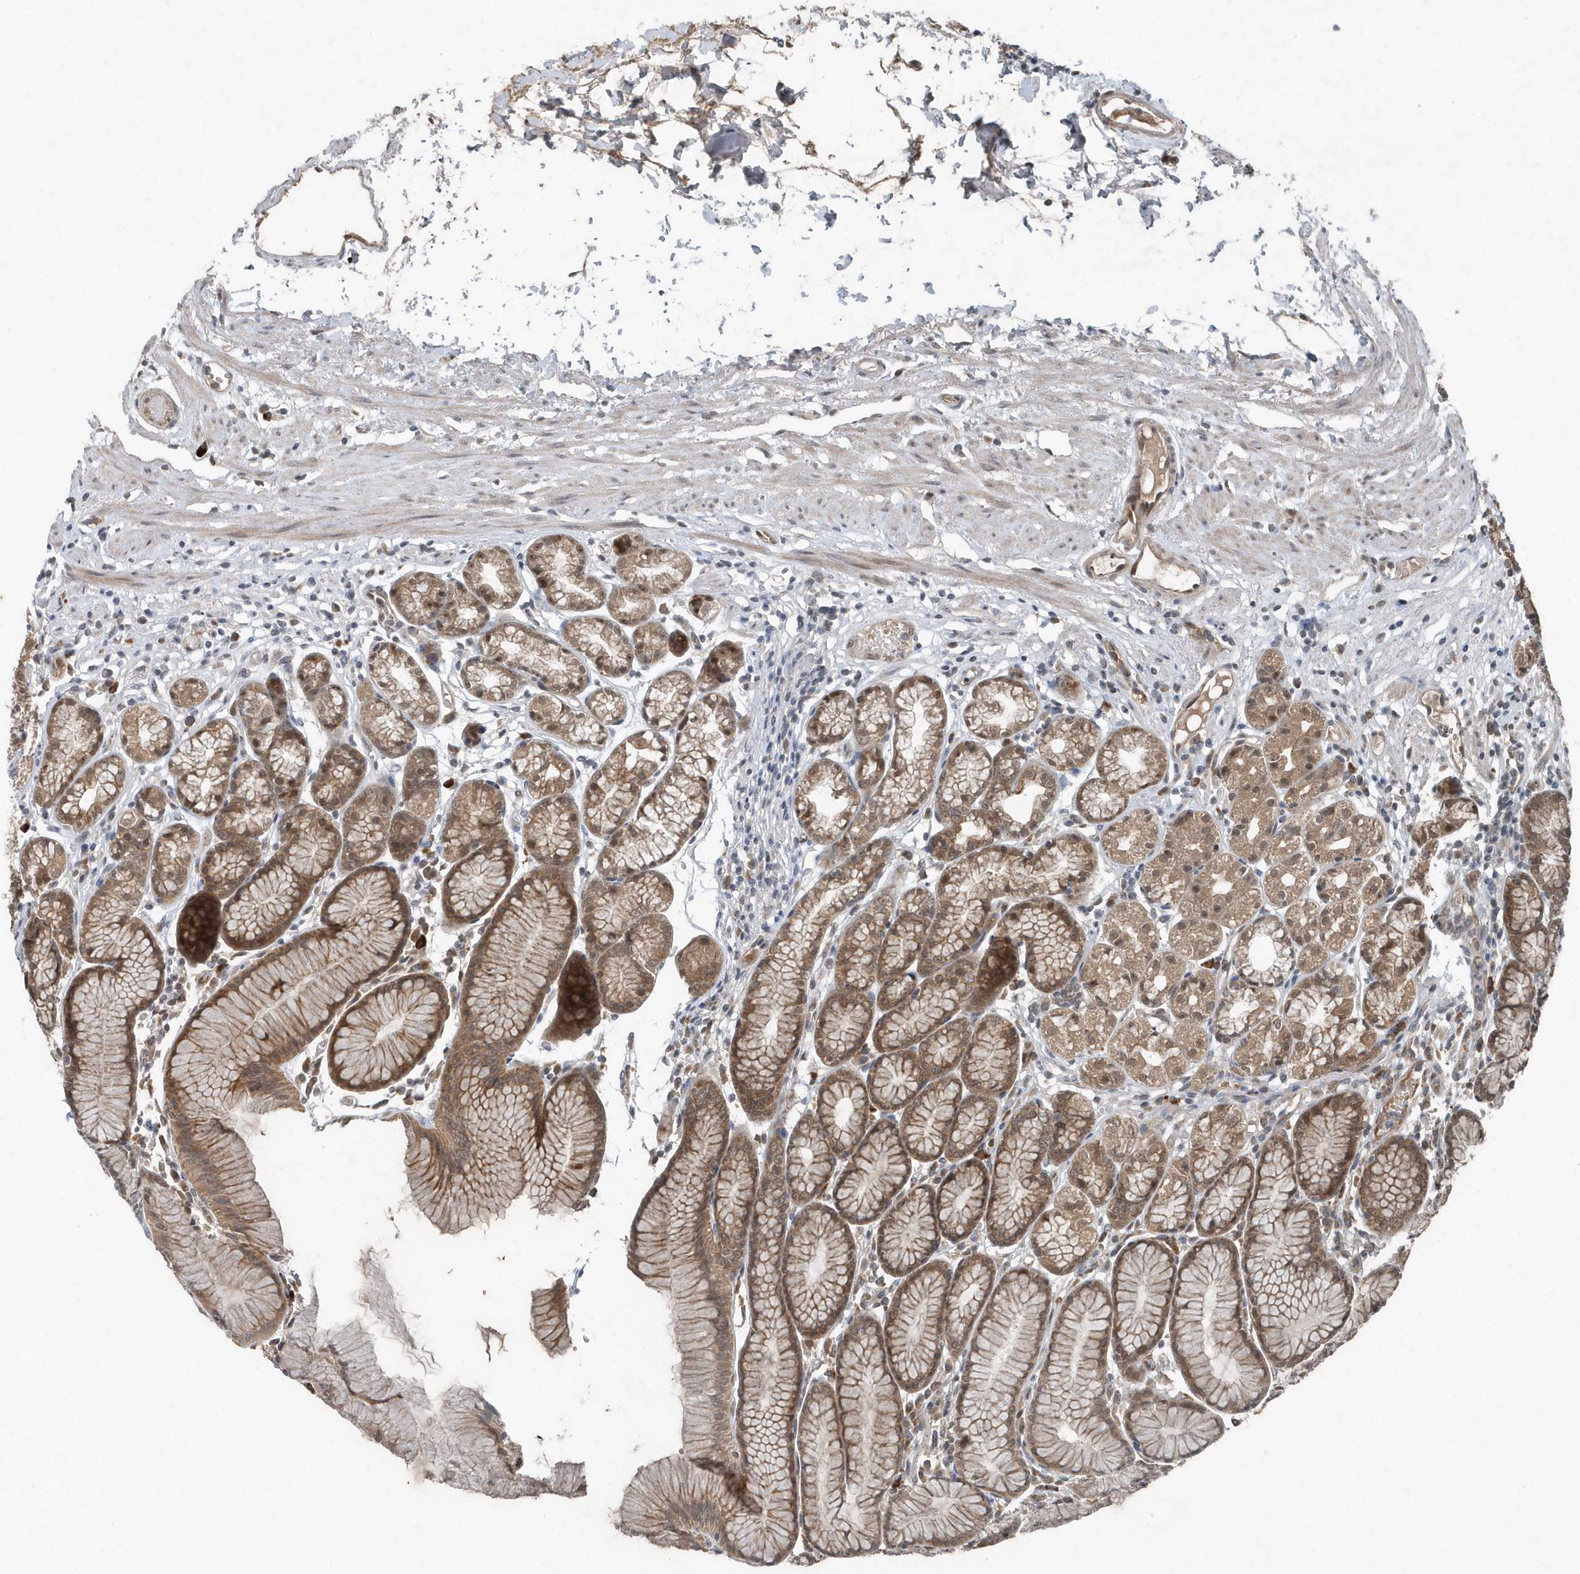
{"staining": {"intensity": "moderate", "quantity": "25%-75%", "location": "cytoplasmic/membranous,nuclear"}, "tissue": "stomach", "cell_type": "Glandular cells", "image_type": "normal", "snomed": [{"axis": "morphology", "description": "Normal tissue, NOS"}, {"axis": "topography", "description": "Stomach"}], "caption": "This is a histology image of IHC staining of unremarkable stomach, which shows moderate staining in the cytoplasmic/membranous,nuclear of glandular cells.", "gene": "QTRT2", "patient": {"sex": "female", "age": 57}}